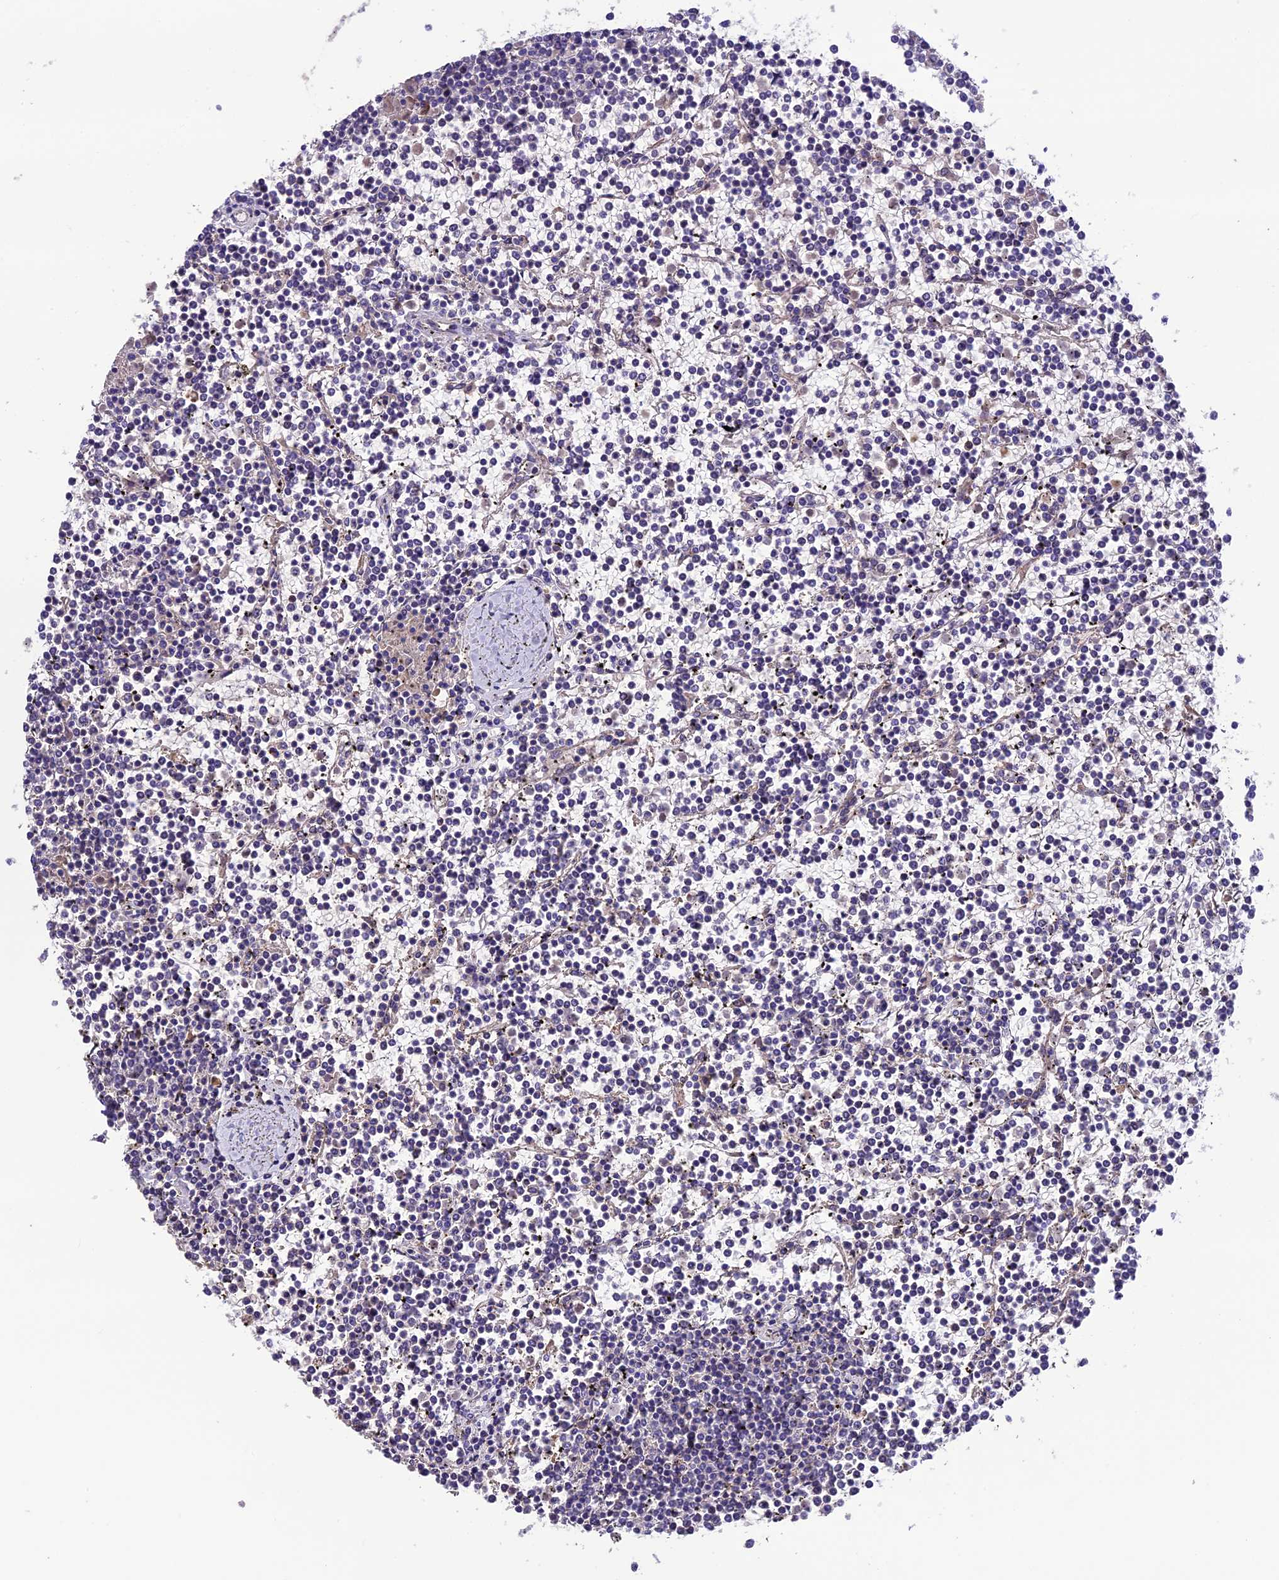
{"staining": {"intensity": "negative", "quantity": "none", "location": "none"}, "tissue": "lymphoma", "cell_type": "Tumor cells", "image_type": "cancer", "snomed": [{"axis": "morphology", "description": "Malignant lymphoma, non-Hodgkin's type, Low grade"}, {"axis": "topography", "description": "Spleen"}], "caption": "The histopathology image shows no significant expression in tumor cells of low-grade malignant lymphoma, non-Hodgkin's type.", "gene": "TCP11L2", "patient": {"sex": "female", "age": 19}}